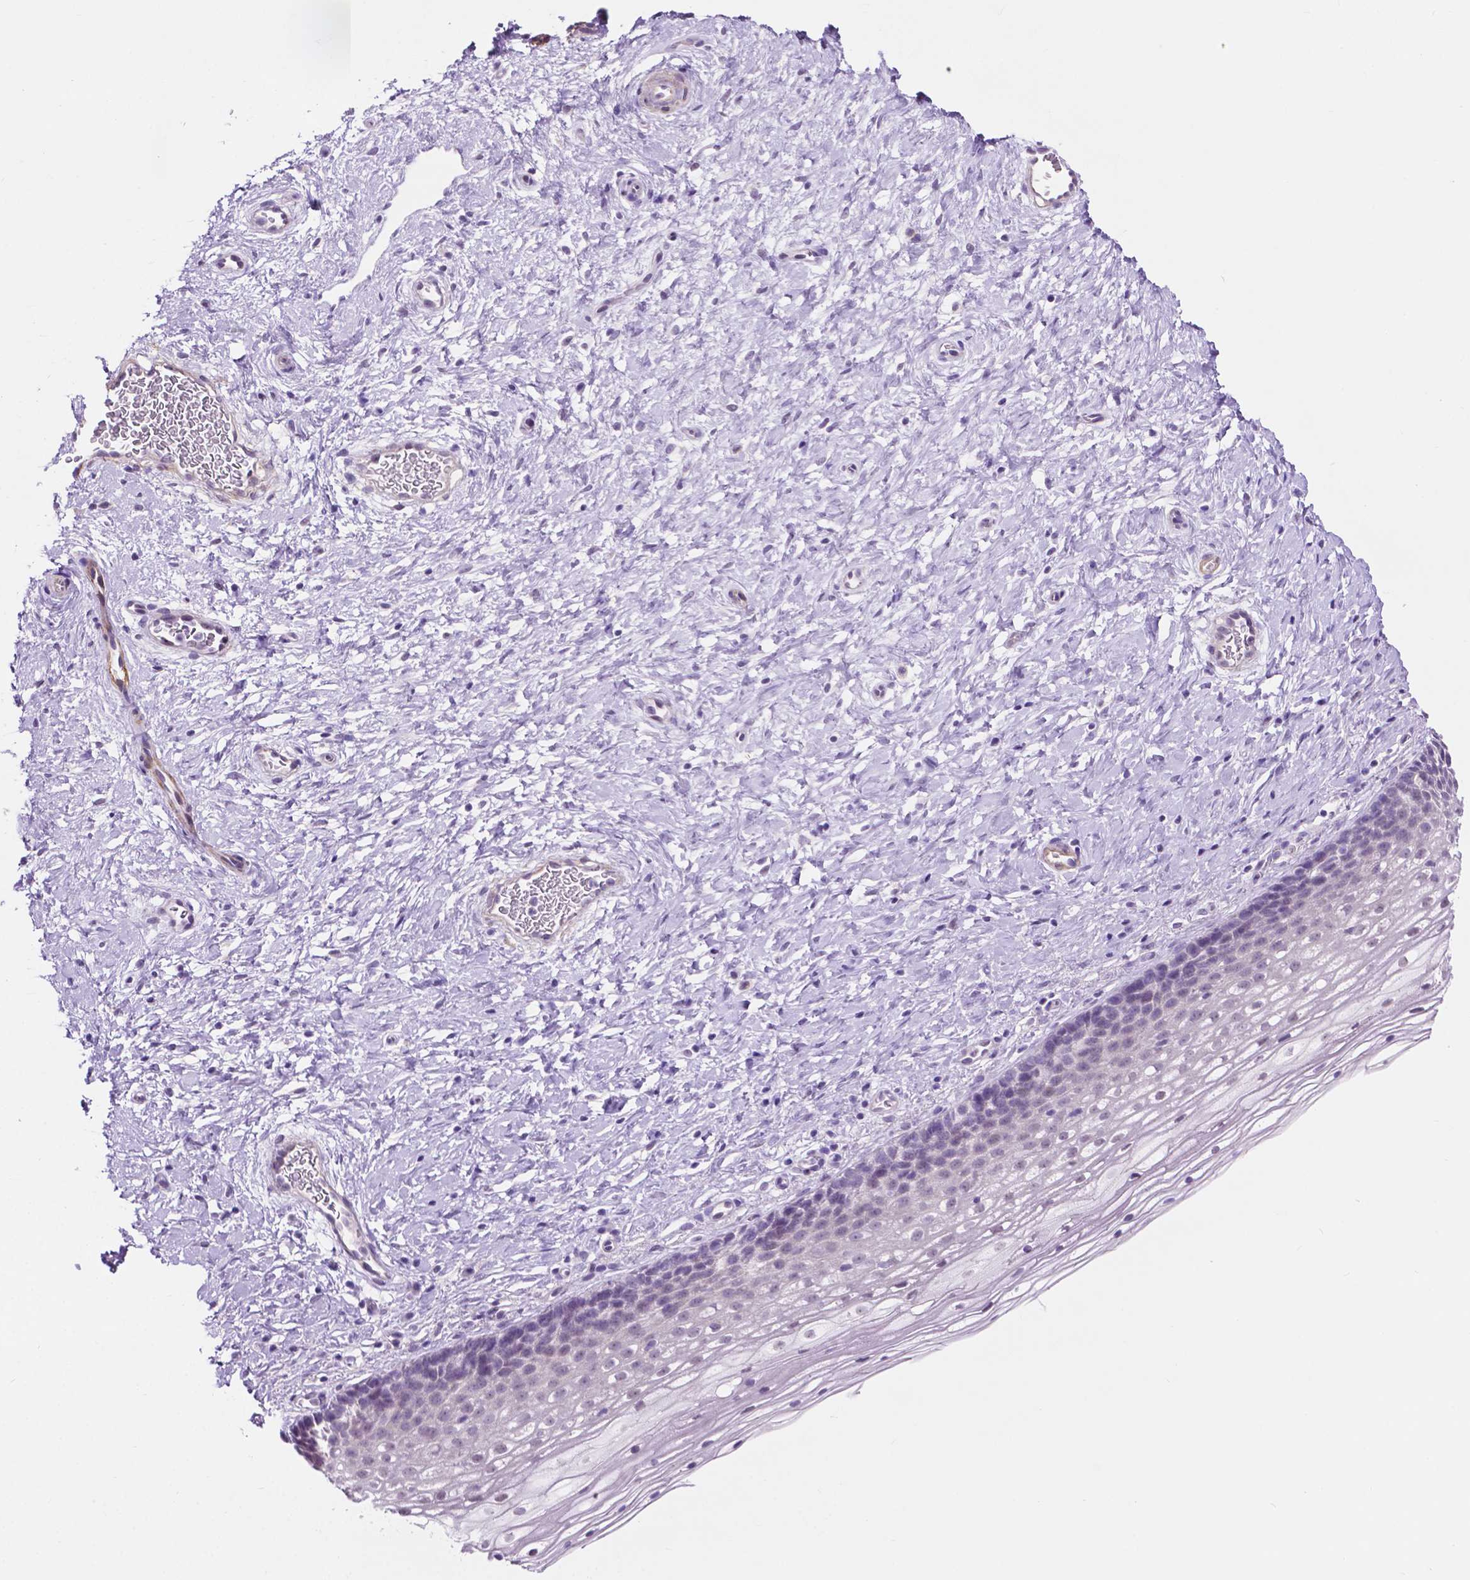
{"staining": {"intensity": "negative", "quantity": "none", "location": "none"}, "tissue": "cervix", "cell_type": "Glandular cells", "image_type": "normal", "snomed": [{"axis": "morphology", "description": "Normal tissue, NOS"}, {"axis": "topography", "description": "Cervix"}], "caption": "Protein analysis of normal cervix exhibits no significant expression in glandular cells.", "gene": "ACY3", "patient": {"sex": "female", "age": 34}}